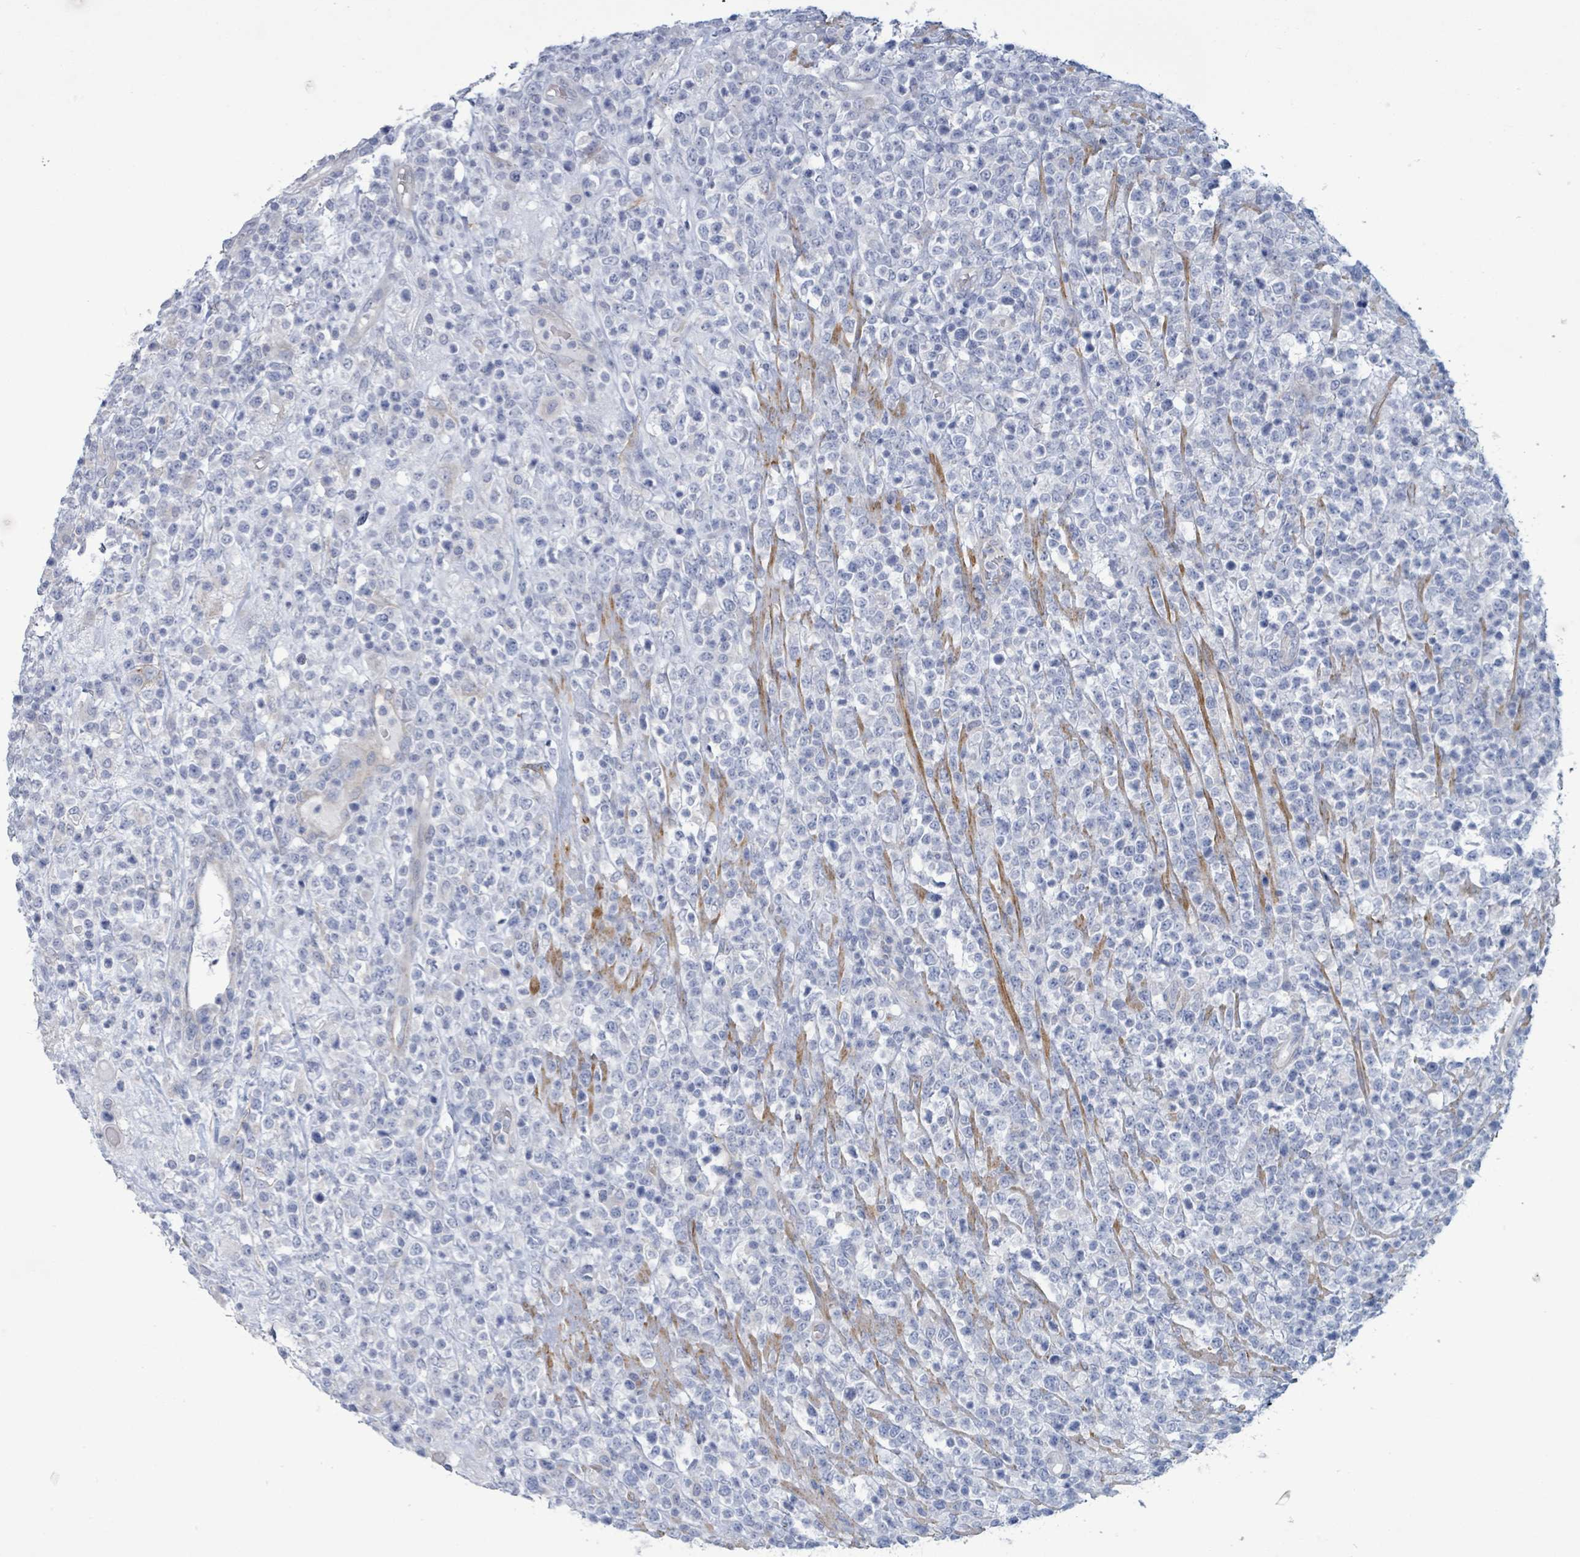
{"staining": {"intensity": "negative", "quantity": "none", "location": "none"}, "tissue": "lymphoma", "cell_type": "Tumor cells", "image_type": "cancer", "snomed": [{"axis": "morphology", "description": "Malignant lymphoma, non-Hodgkin's type, High grade"}, {"axis": "topography", "description": "Colon"}], "caption": "High-grade malignant lymphoma, non-Hodgkin's type stained for a protein using immunohistochemistry (IHC) shows no staining tumor cells.", "gene": "PKLR", "patient": {"sex": "female", "age": 53}}